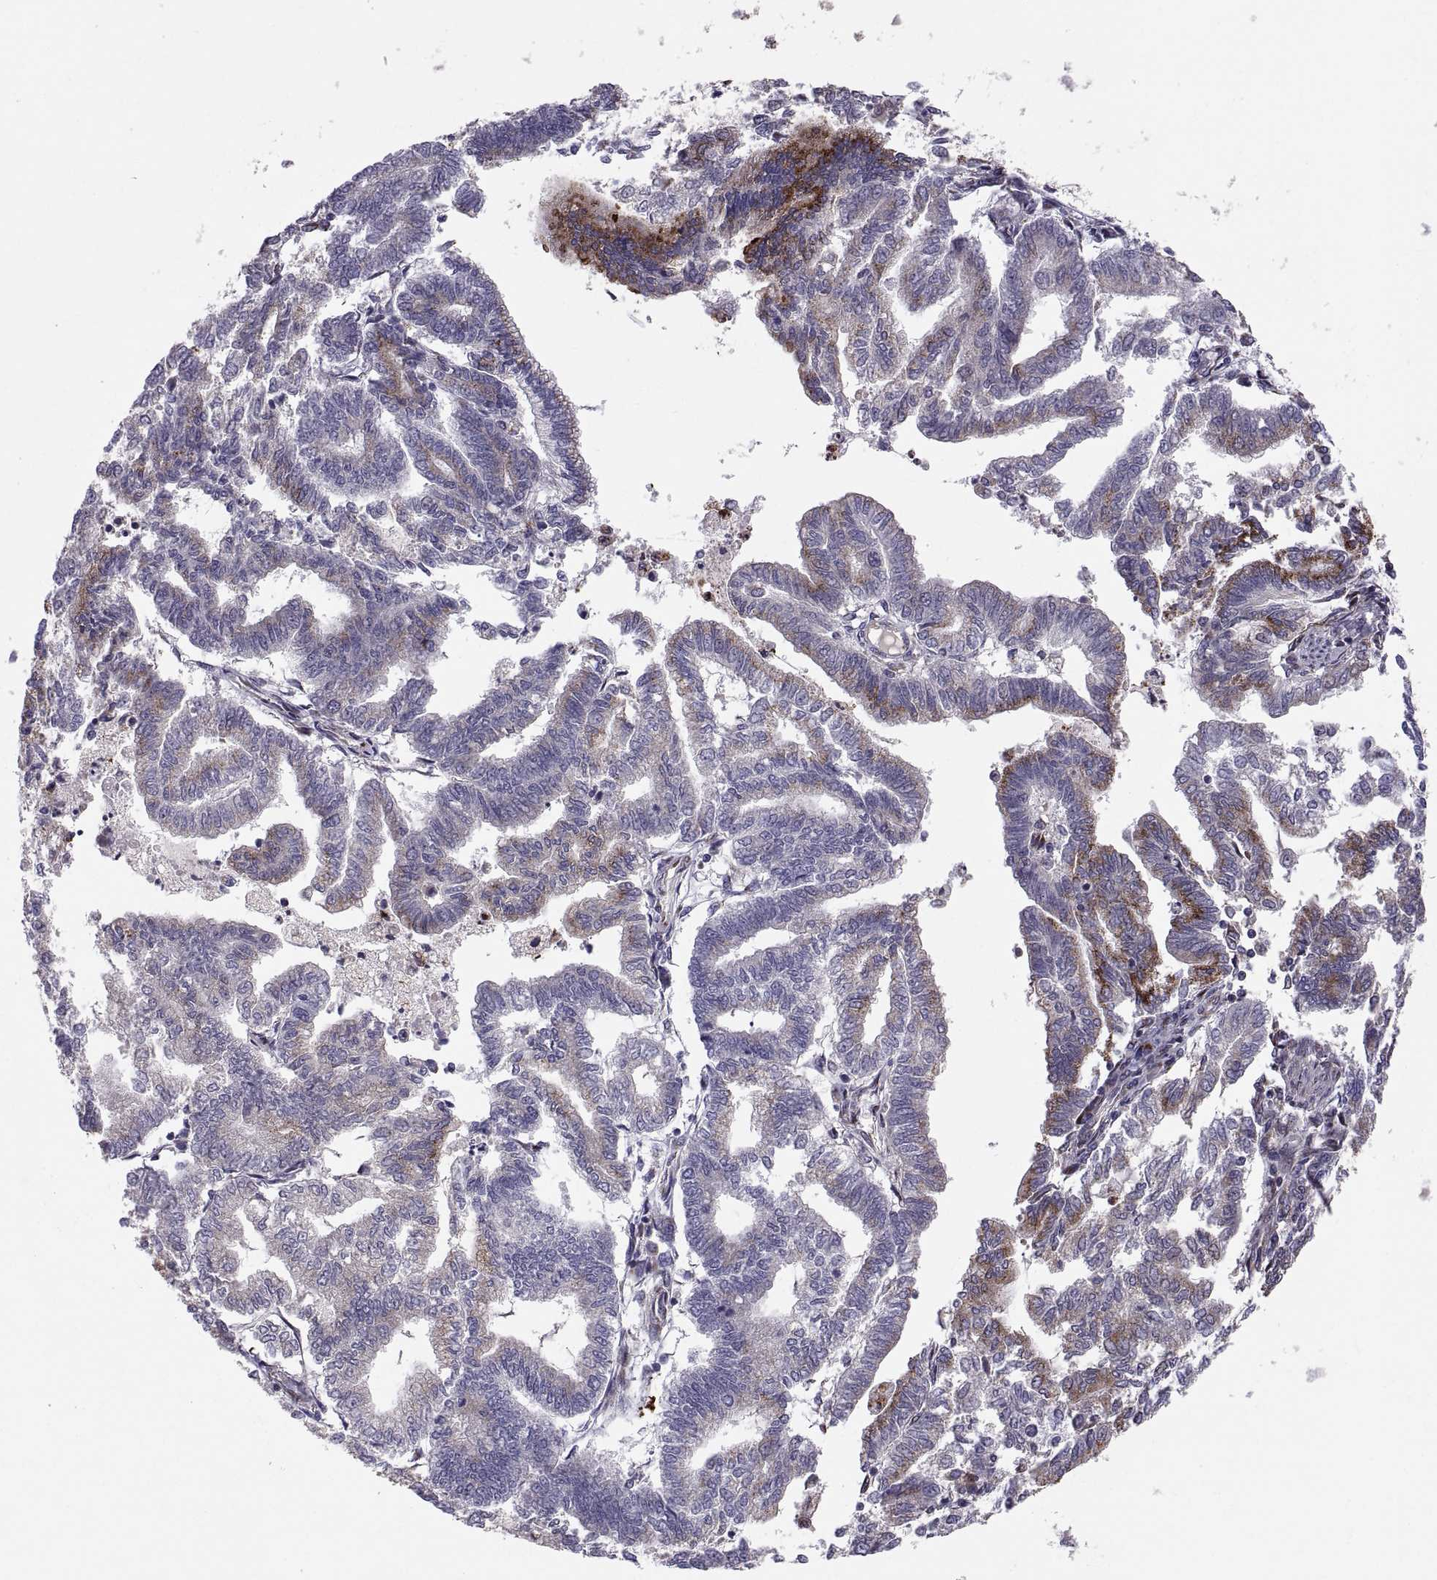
{"staining": {"intensity": "moderate", "quantity": "<25%", "location": "cytoplasmic/membranous"}, "tissue": "endometrial cancer", "cell_type": "Tumor cells", "image_type": "cancer", "snomed": [{"axis": "morphology", "description": "Adenocarcinoma, NOS"}, {"axis": "topography", "description": "Endometrium"}], "caption": "Endometrial cancer (adenocarcinoma) stained with DAB immunohistochemistry demonstrates low levels of moderate cytoplasmic/membranous staining in approximately <25% of tumor cells. (Brightfield microscopy of DAB IHC at high magnification).", "gene": "TESC", "patient": {"sex": "female", "age": 79}}